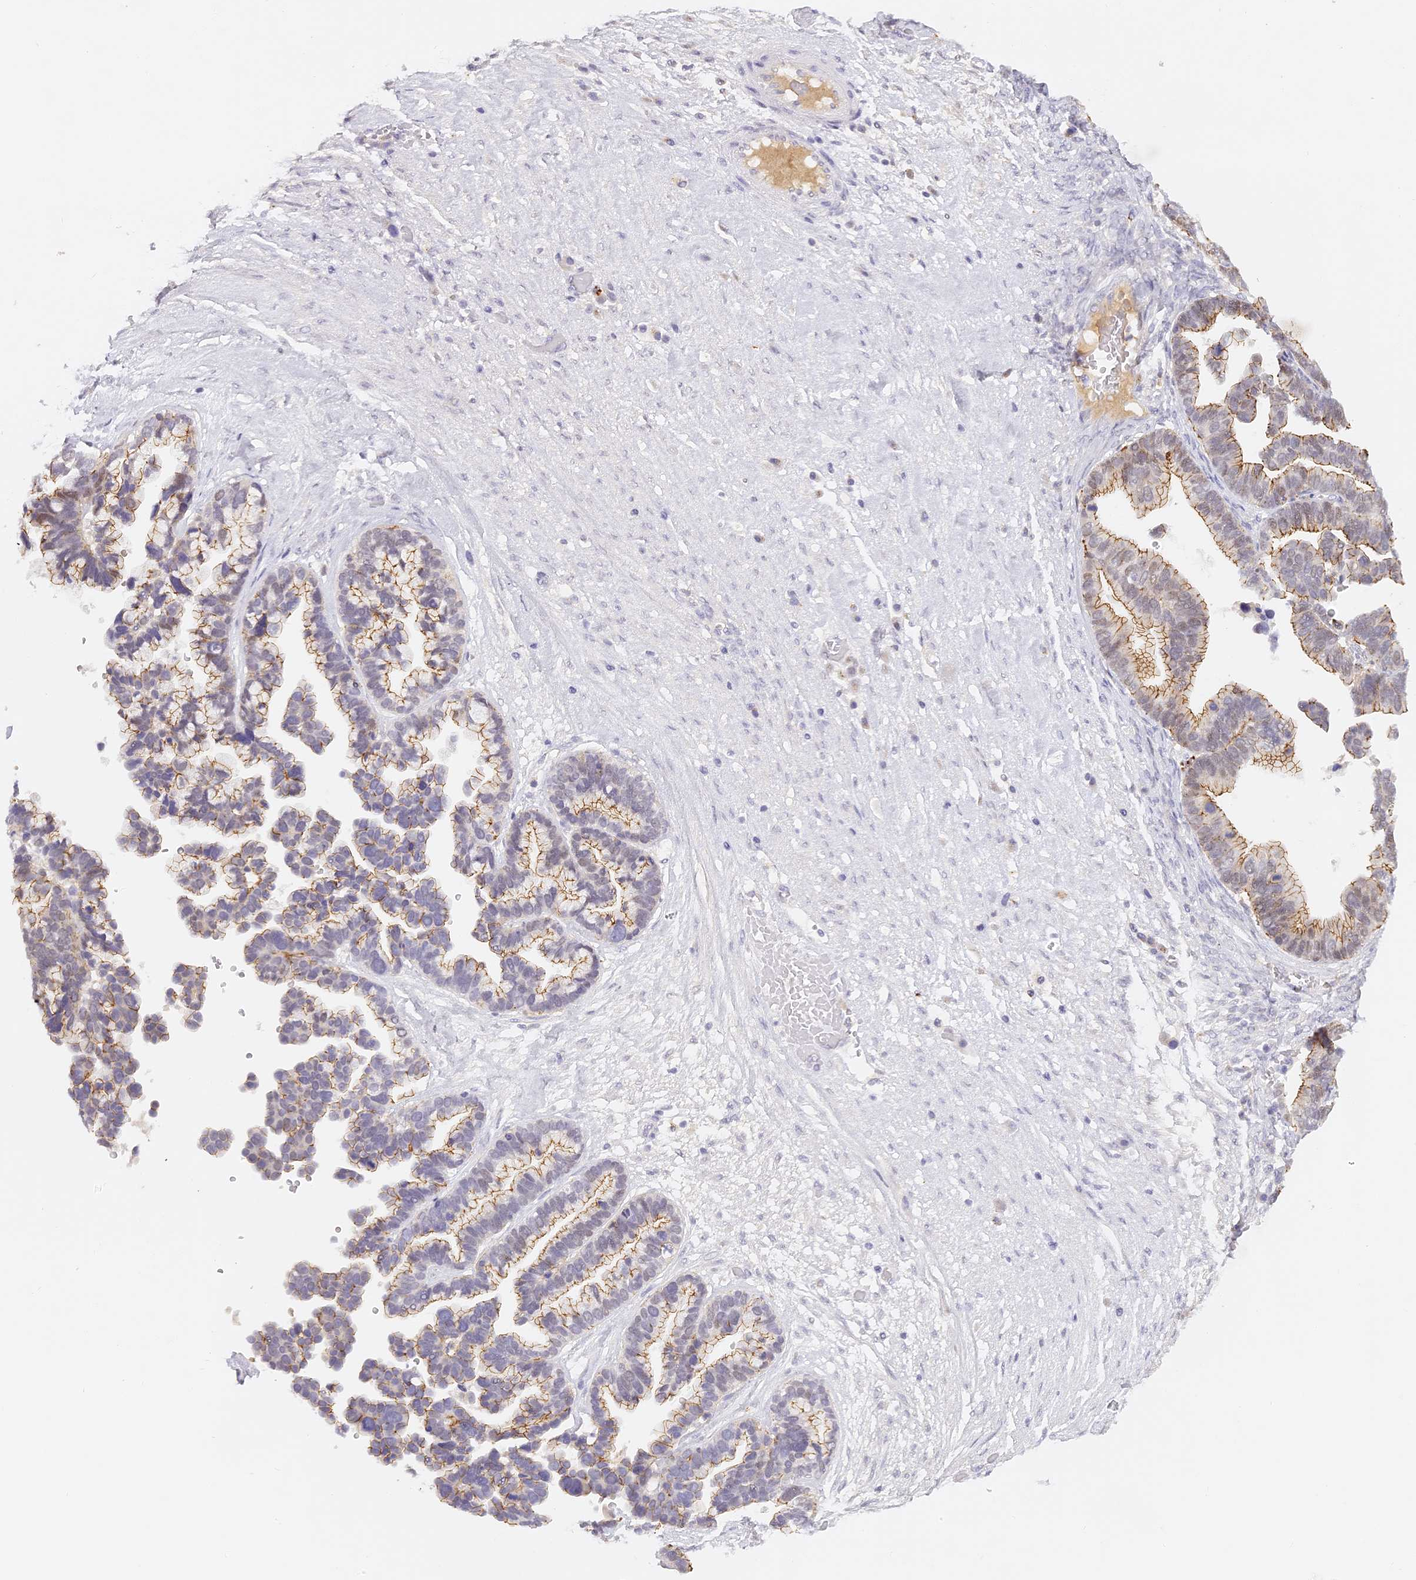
{"staining": {"intensity": "strong", "quantity": "25%-75%", "location": "cytoplasmic/membranous"}, "tissue": "ovarian cancer", "cell_type": "Tumor cells", "image_type": "cancer", "snomed": [{"axis": "morphology", "description": "Cystadenocarcinoma, serous, NOS"}, {"axis": "topography", "description": "Ovary"}], "caption": "Protein staining reveals strong cytoplasmic/membranous positivity in about 25%-75% of tumor cells in ovarian cancer (serous cystadenocarcinoma). The protein of interest is stained brown, and the nuclei are stained in blue (DAB IHC with brightfield microscopy, high magnification).", "gene": "ELL3", "patient": {"sex": "female", "age": 56}}